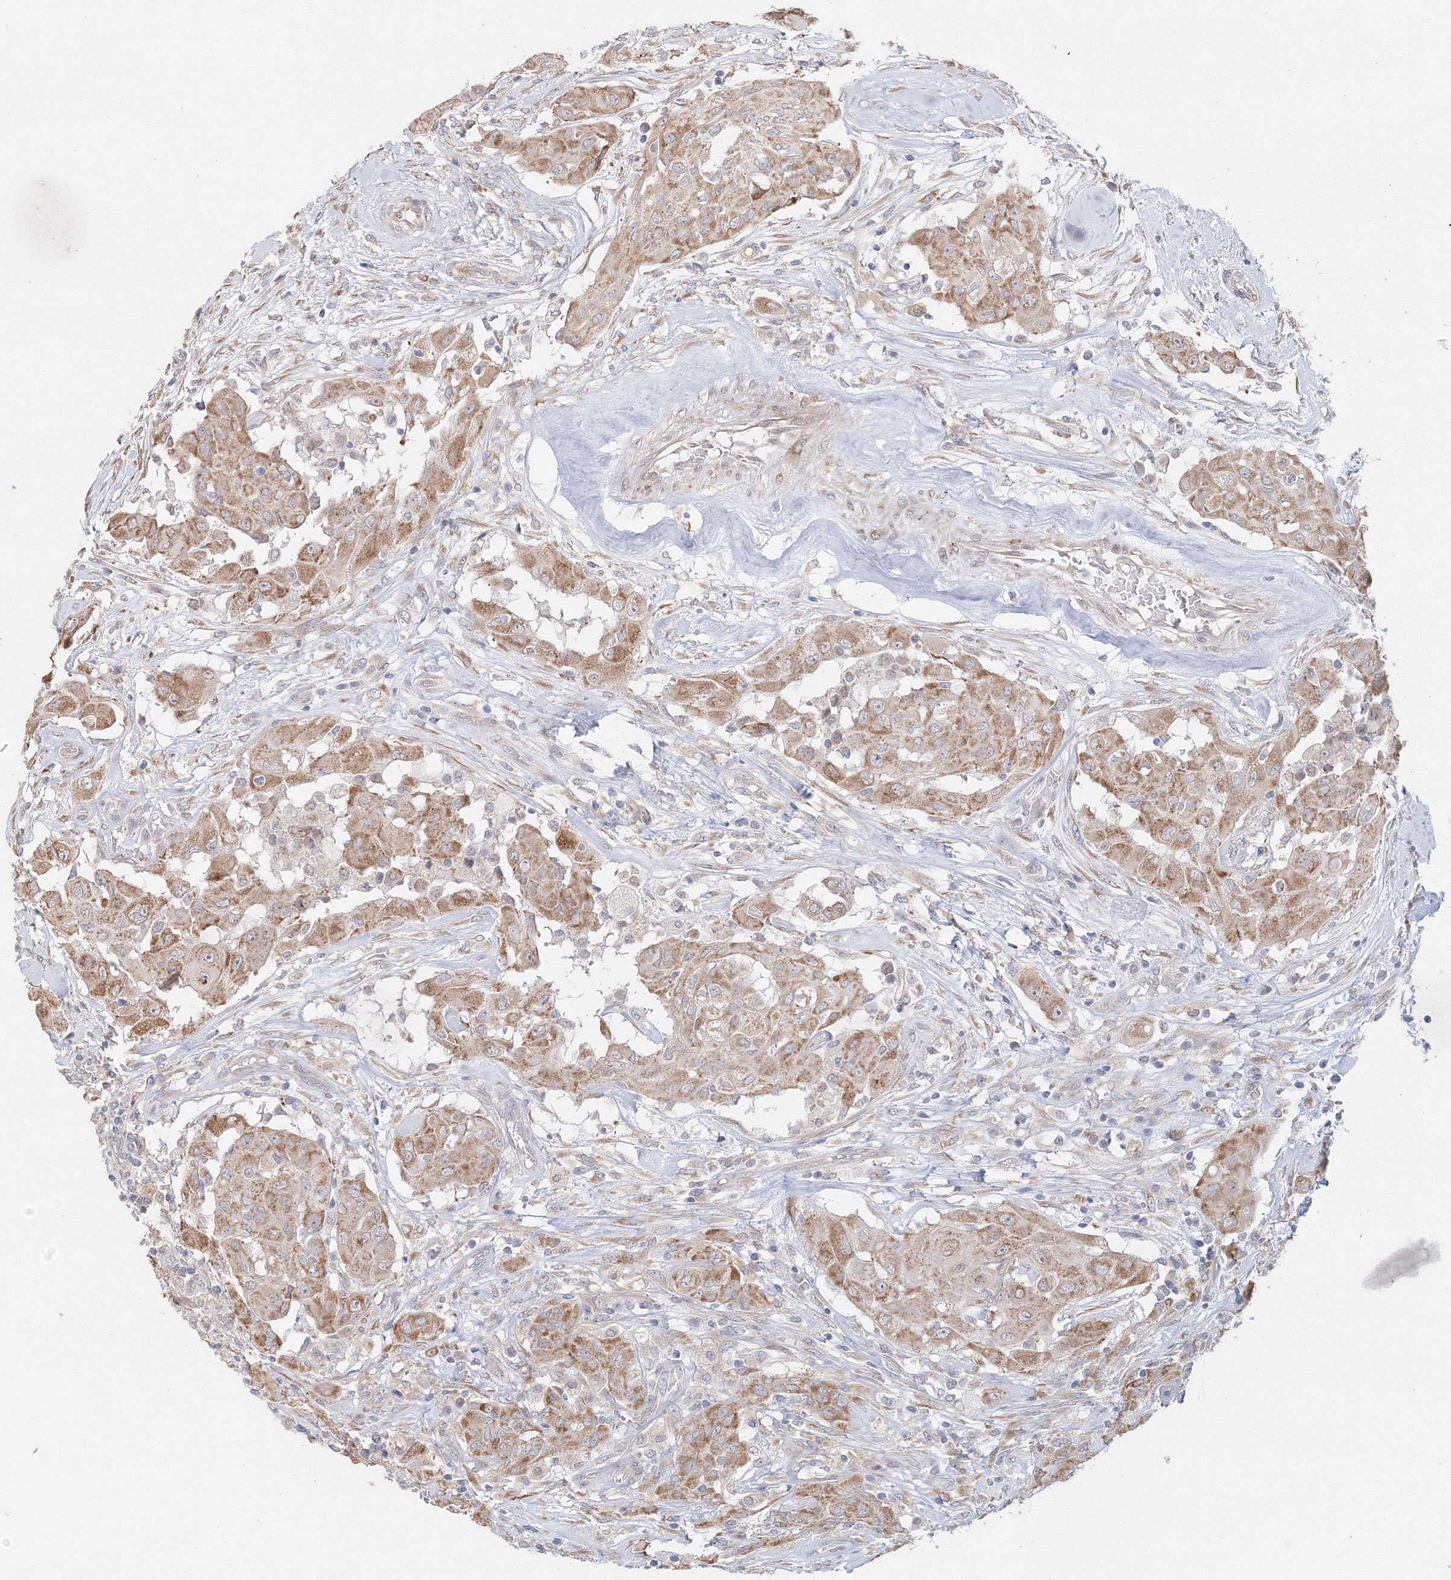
{"staining": {"intensity": "moderate", "quantity": ">75%", "location": "cytoplasmic/membranous"}, "tissue": "thyroid cancer", "cell_type": "Tumor cells", "image_type": "cancer", "snomed": [{"axis": "morphology", "description": "Papillary adenocarcinoma, NOS"}, {"axis": "topography", "description": "Thyroid gland"}], "caption": "Immunohistochemical staining of human thyroid cancer shows moderate cytoplasmic/membranous protein positivity in approximately >75% of tumor cells.", "gene": "DHRS12", "patient": {"sex": "female", "age": 59}}